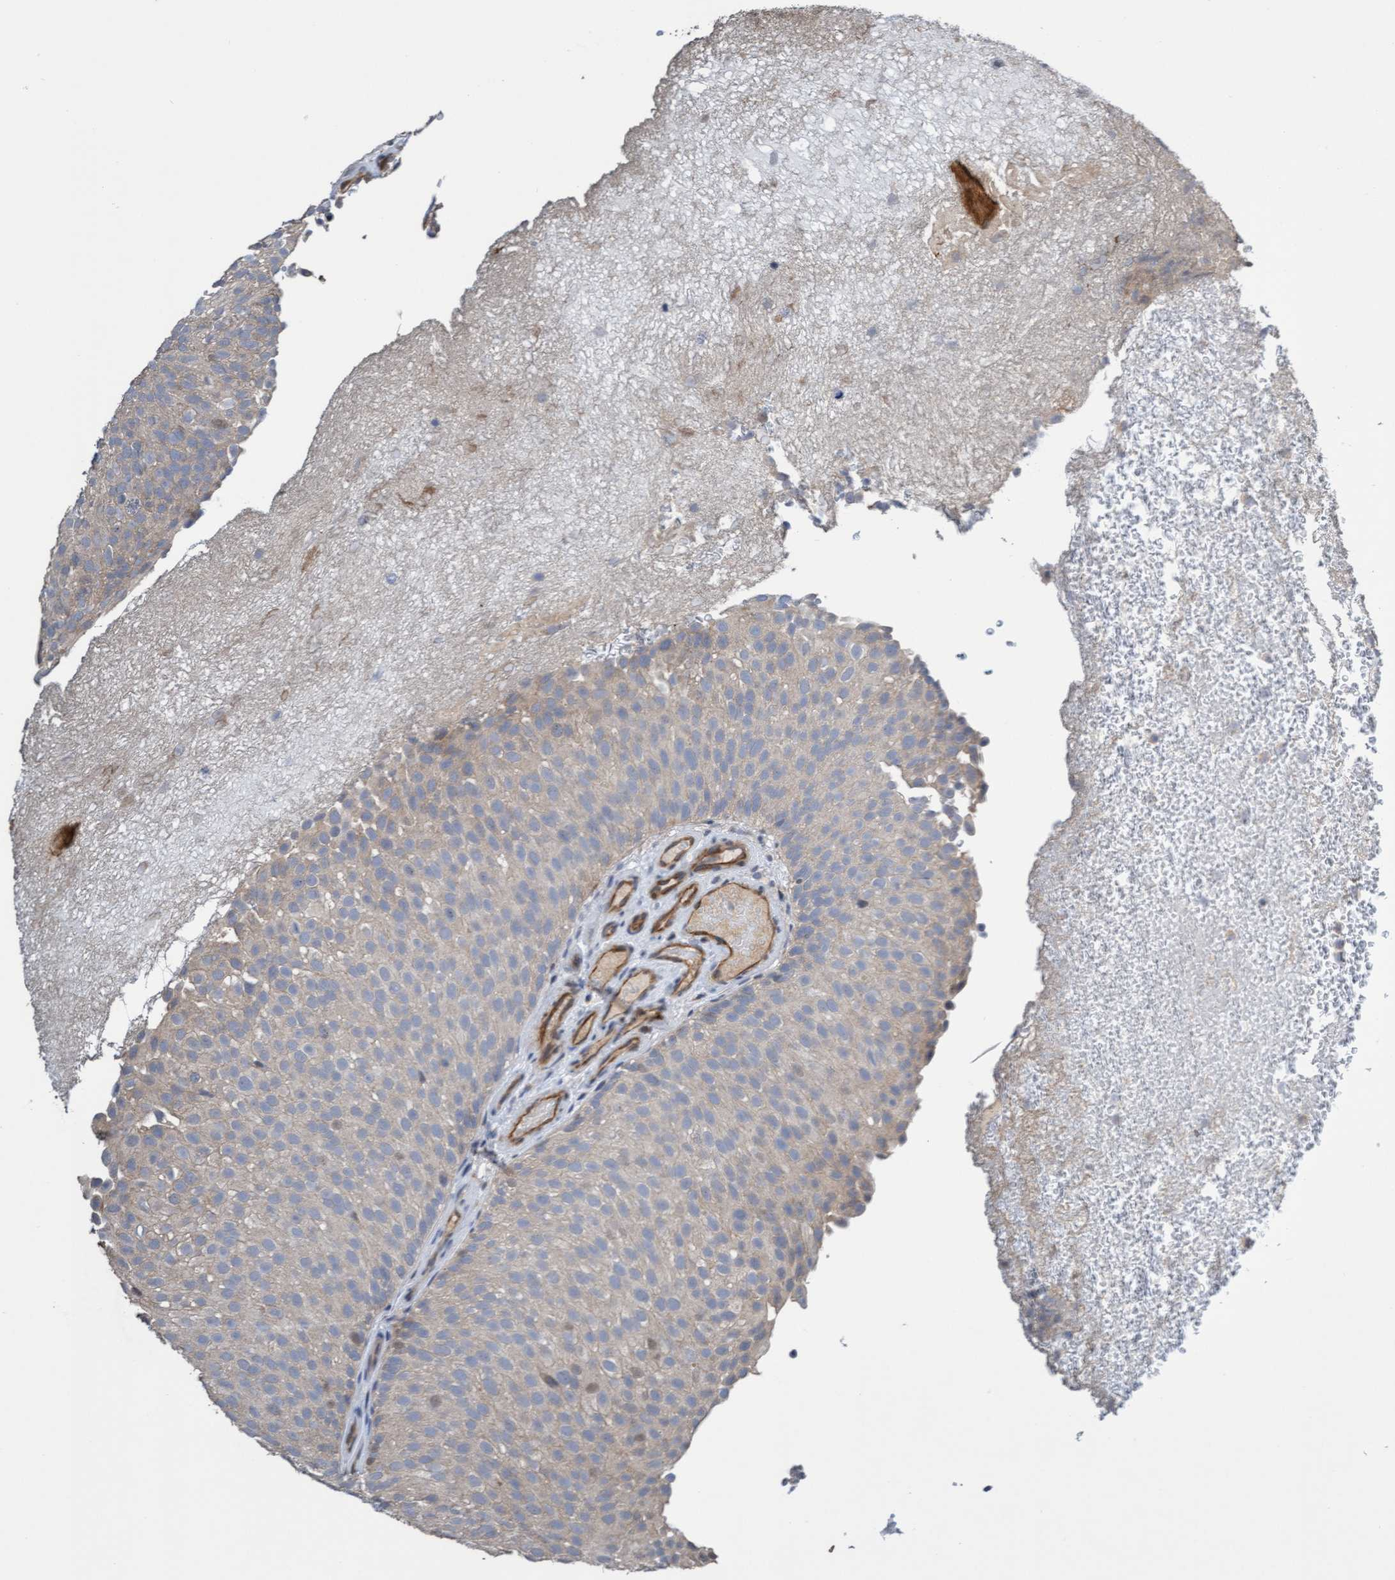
{"staining": {"intensity": "weak", "quantity": "<25%", "location": "cytoplasmic/membranous"}, "tissue": "urothelial cancer", "cell_type": "Tumor cells", "image_type": "cancer", "snomed": [{"axis": "morphology", "description": "Urothelial carcinoma, Low grade"}, {"axis": "topography", "description": "Urinary bladder"}], "caption": "Immunohistochemical staining of human urothelial carcinoma (low-grade) shows no significant expression in tumor cells. Nuclei are stained in blue.", "gene": "ITFG1", "patient": {"sex": "male", "age": 78}}